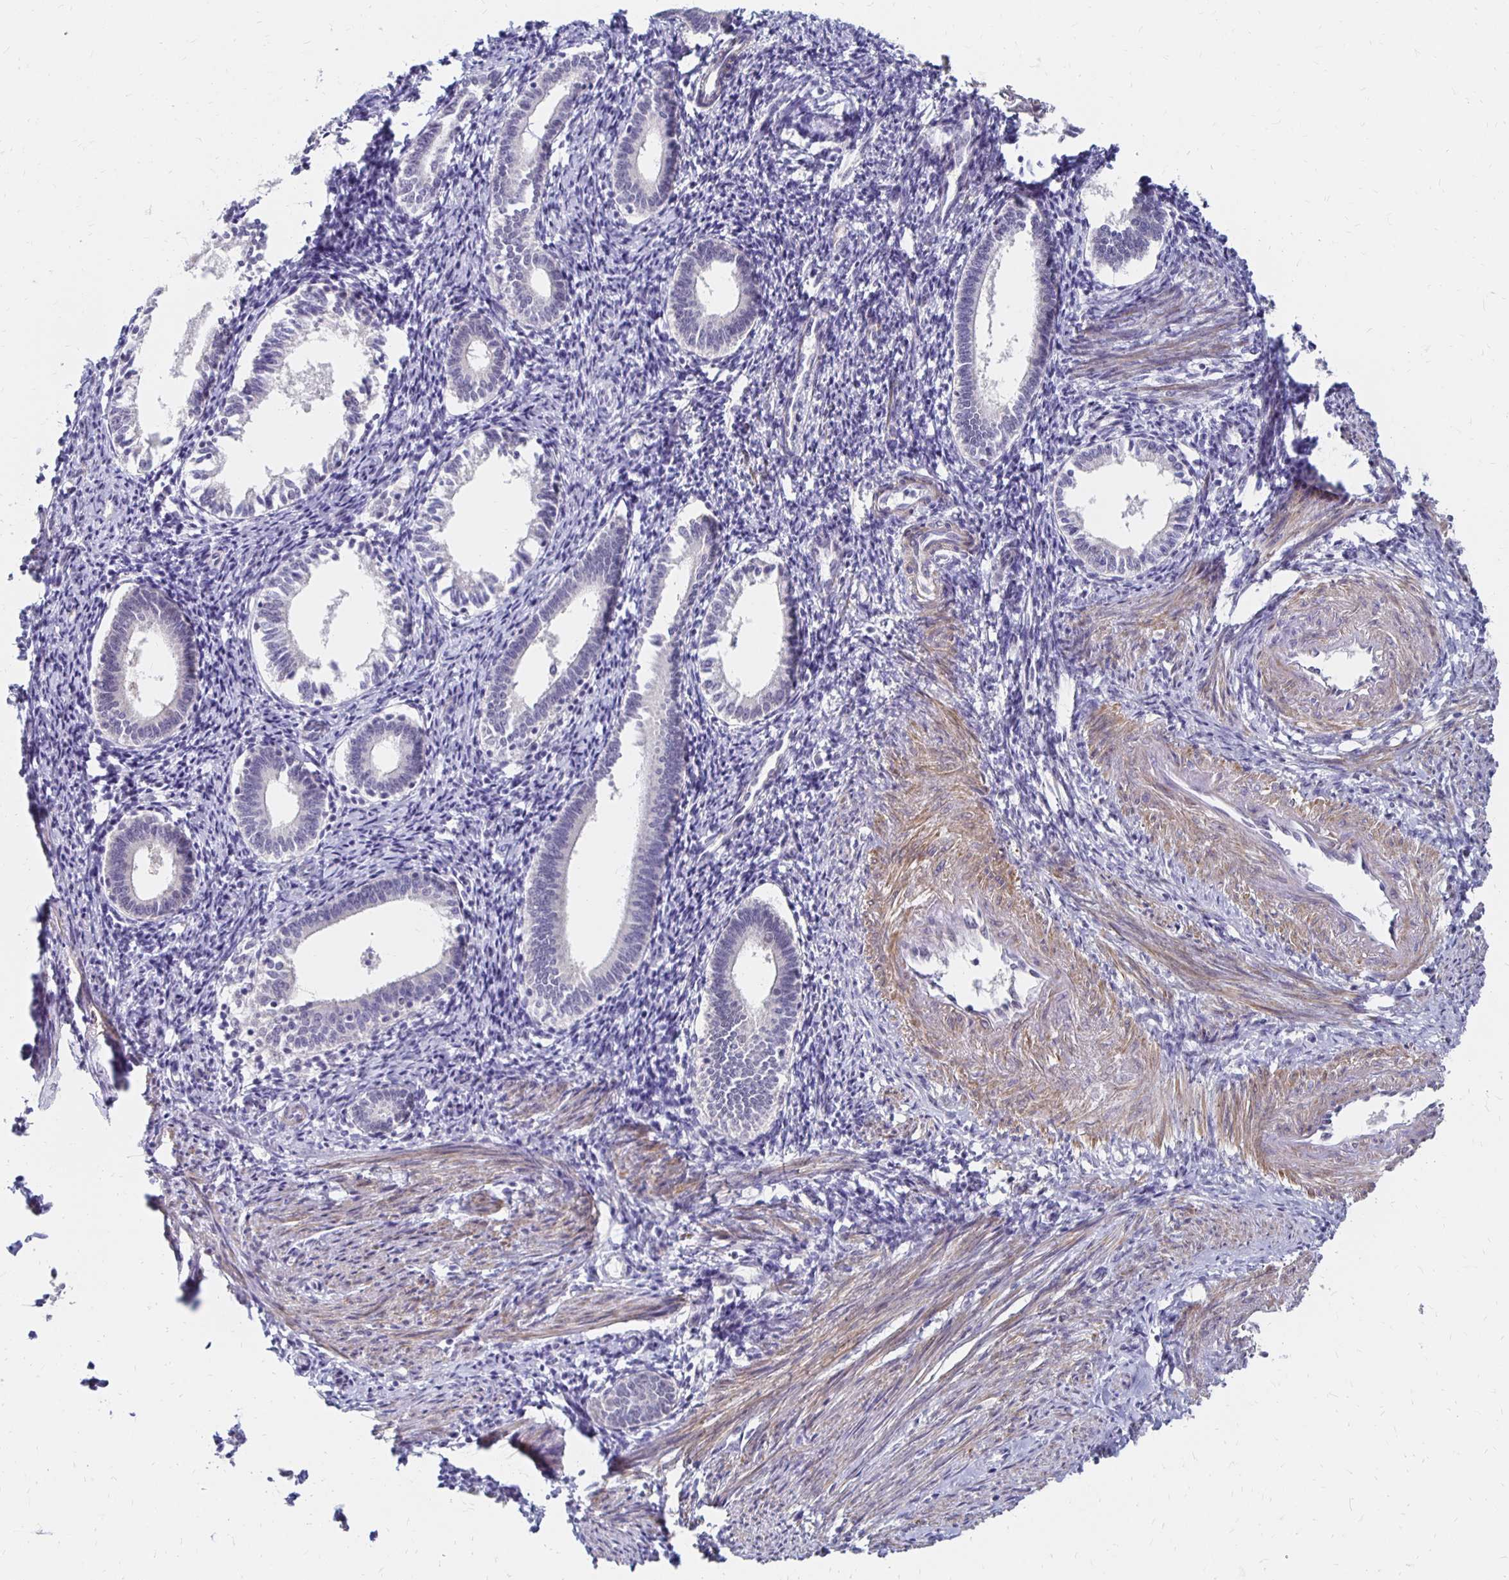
{"staining": {"intensity": "negative", "quantity": "none", "location": "none"}, "tissue": "endometrium", "cell_type": "Cells in endometrial stroma", "image_type": "normal", "snomed": [{"axis": "morphology", "description": "Normal tissue, NOS"}, {"axis": "topography", "description": "Endometrium"}], "caption": "IHC image of normal endometrium stained for a protein (brown), which shows no positivity in cells in endometrial stroma. (DAB immunohistochemistry (IHC) with hematoxylin counter stain).", "gene": "ATOSB", "patient": {"sex": "female", "age": 41}}